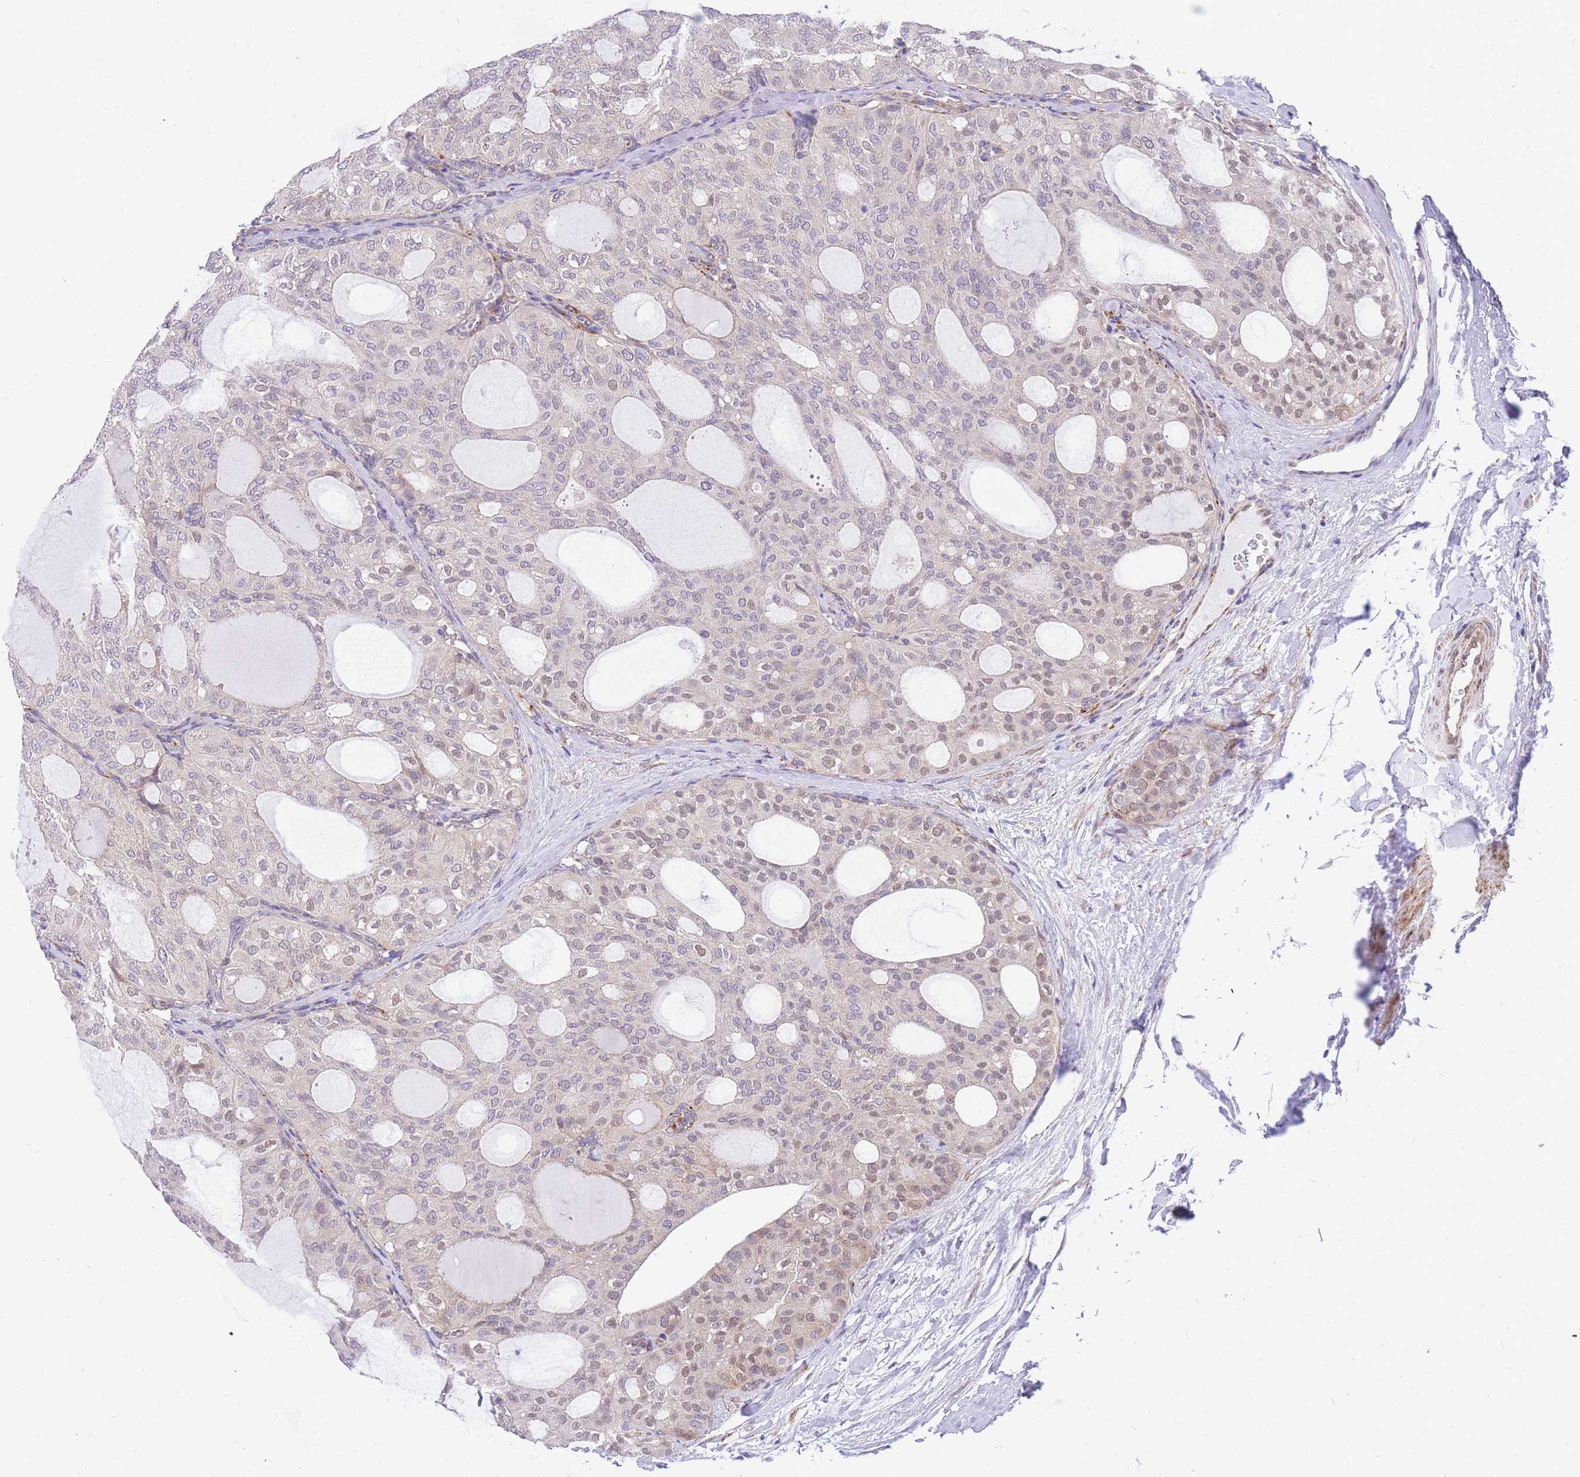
{"staining": {"intensity": "weak", "quantity": "<25%", "location": "nuclear"}, "tissue": "thyroid cancer", "cell_type": "Tumor cells", "image_type": "cancer", "snomed": [{"axis": "morphology", "description": "Follicular adenoma carcinoma, NOS"}, {"axis": "topography", "description": "Thyroid gland"}], "caption": "A high-resolution histopathology image shows immunohistochemistry (IHC) staining of thyroid cancer (follicular adenoma carcinoma), which displays no significant expression in tumor cells. The staining was performed using DAB (3,3'-diaminobenzidine) to visualize the protein expression in brown, while the nuclei were stained in blue with hematoxylin (Magnification: 20x).", "gene": "S100PBP", "patient": {"sex": "male", "age": 75}}